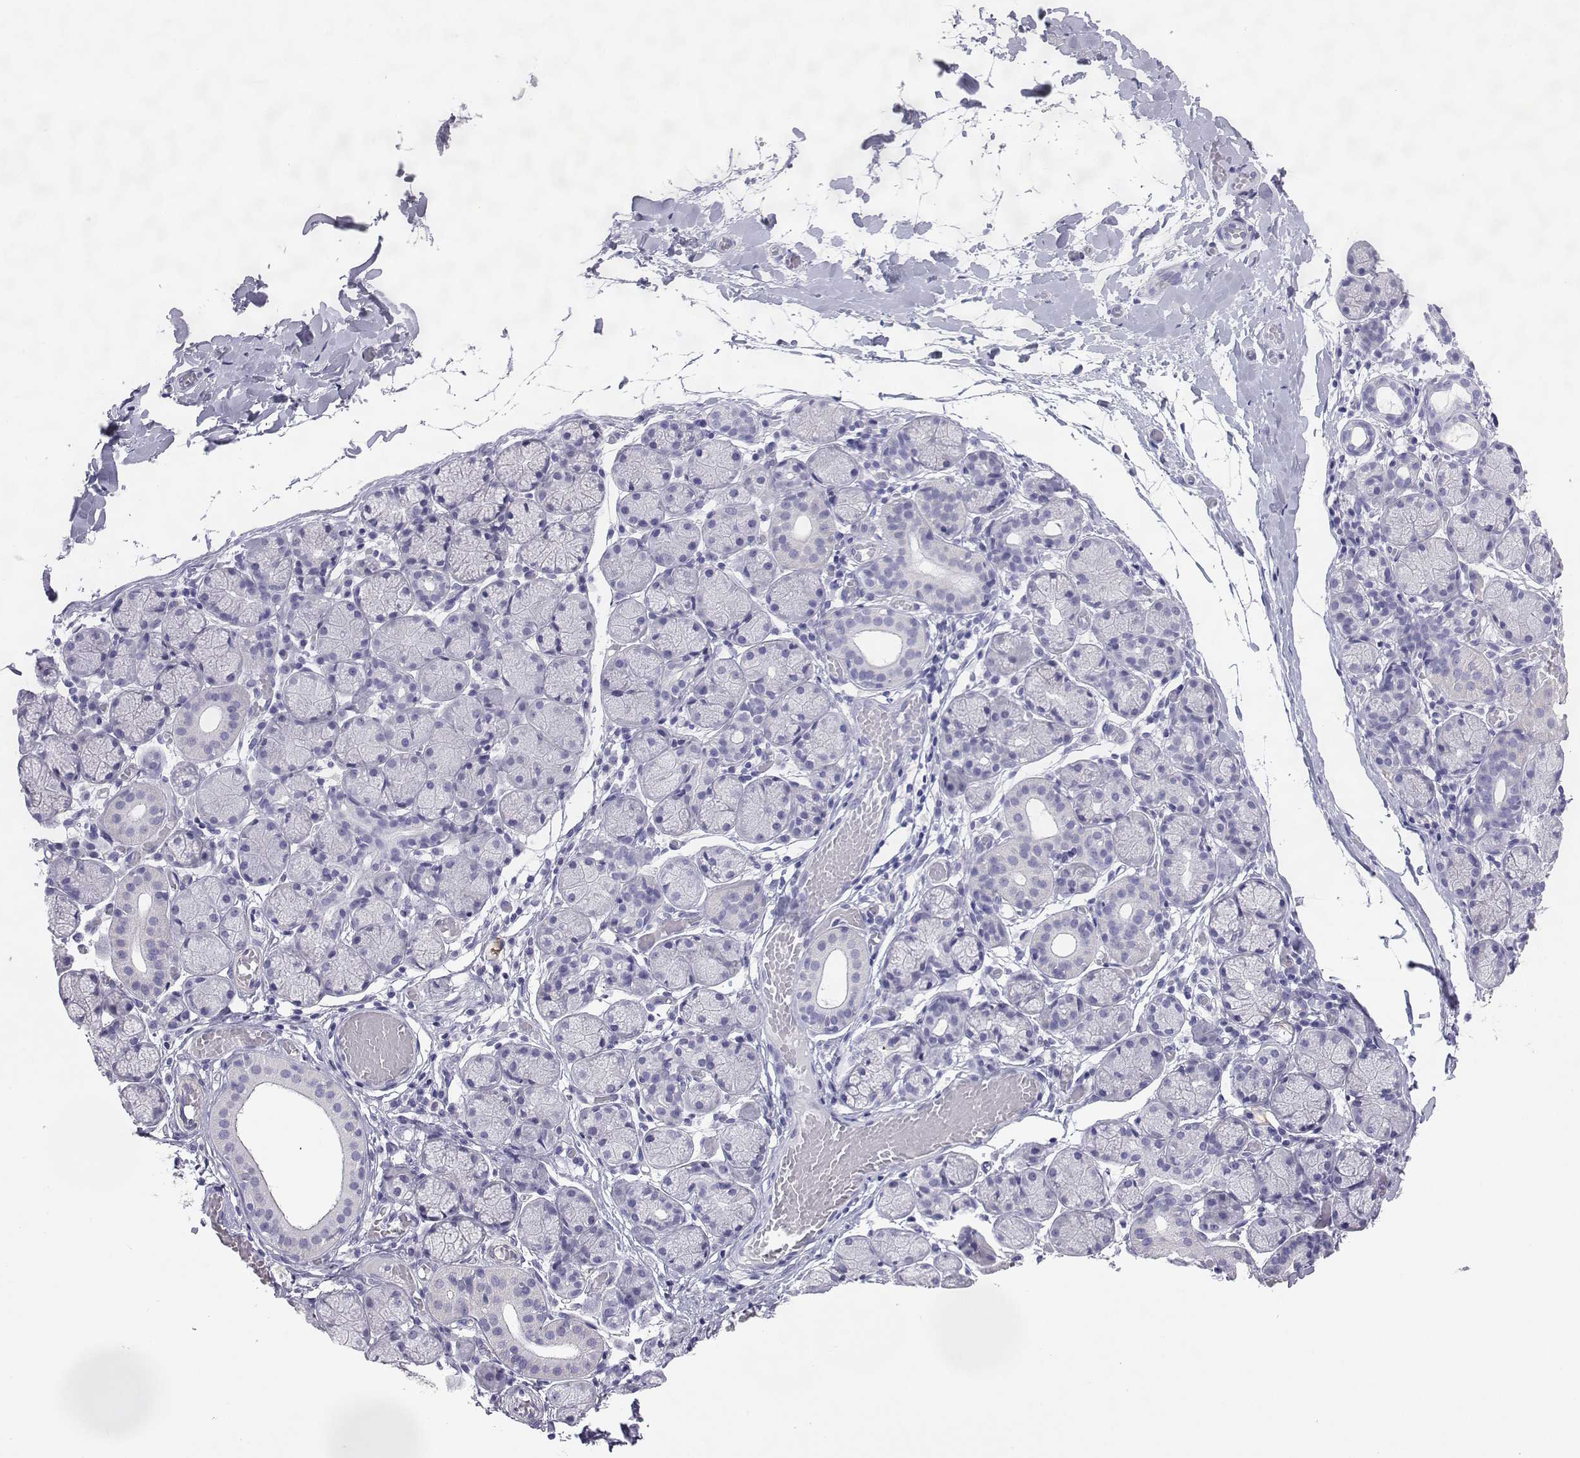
{"staining": {"intensity": "negative", "quantity": "none", "location": "none"}, "tissue": "salivary gland", "cell_type": "Glandular cells", "image_type": "normal", "snomed": [{"axis": "morphology", "description": "Normal tissue, NOS"}, {"axis": "topography", "description": "Salivary gland"}], "caption": "An immunohistochemistry (IHC) photomicrograph of benign salivary gland is shown. There is no staining in glandular cells of salivary gland. (Stains: DAB immunohistochemistry (IHC) with hematoxylin counter stain, Microscopy: brightfield microscopy at high magnification).", "gene": "PLIN4", "patient": {"sex": "female", "age": 24}}